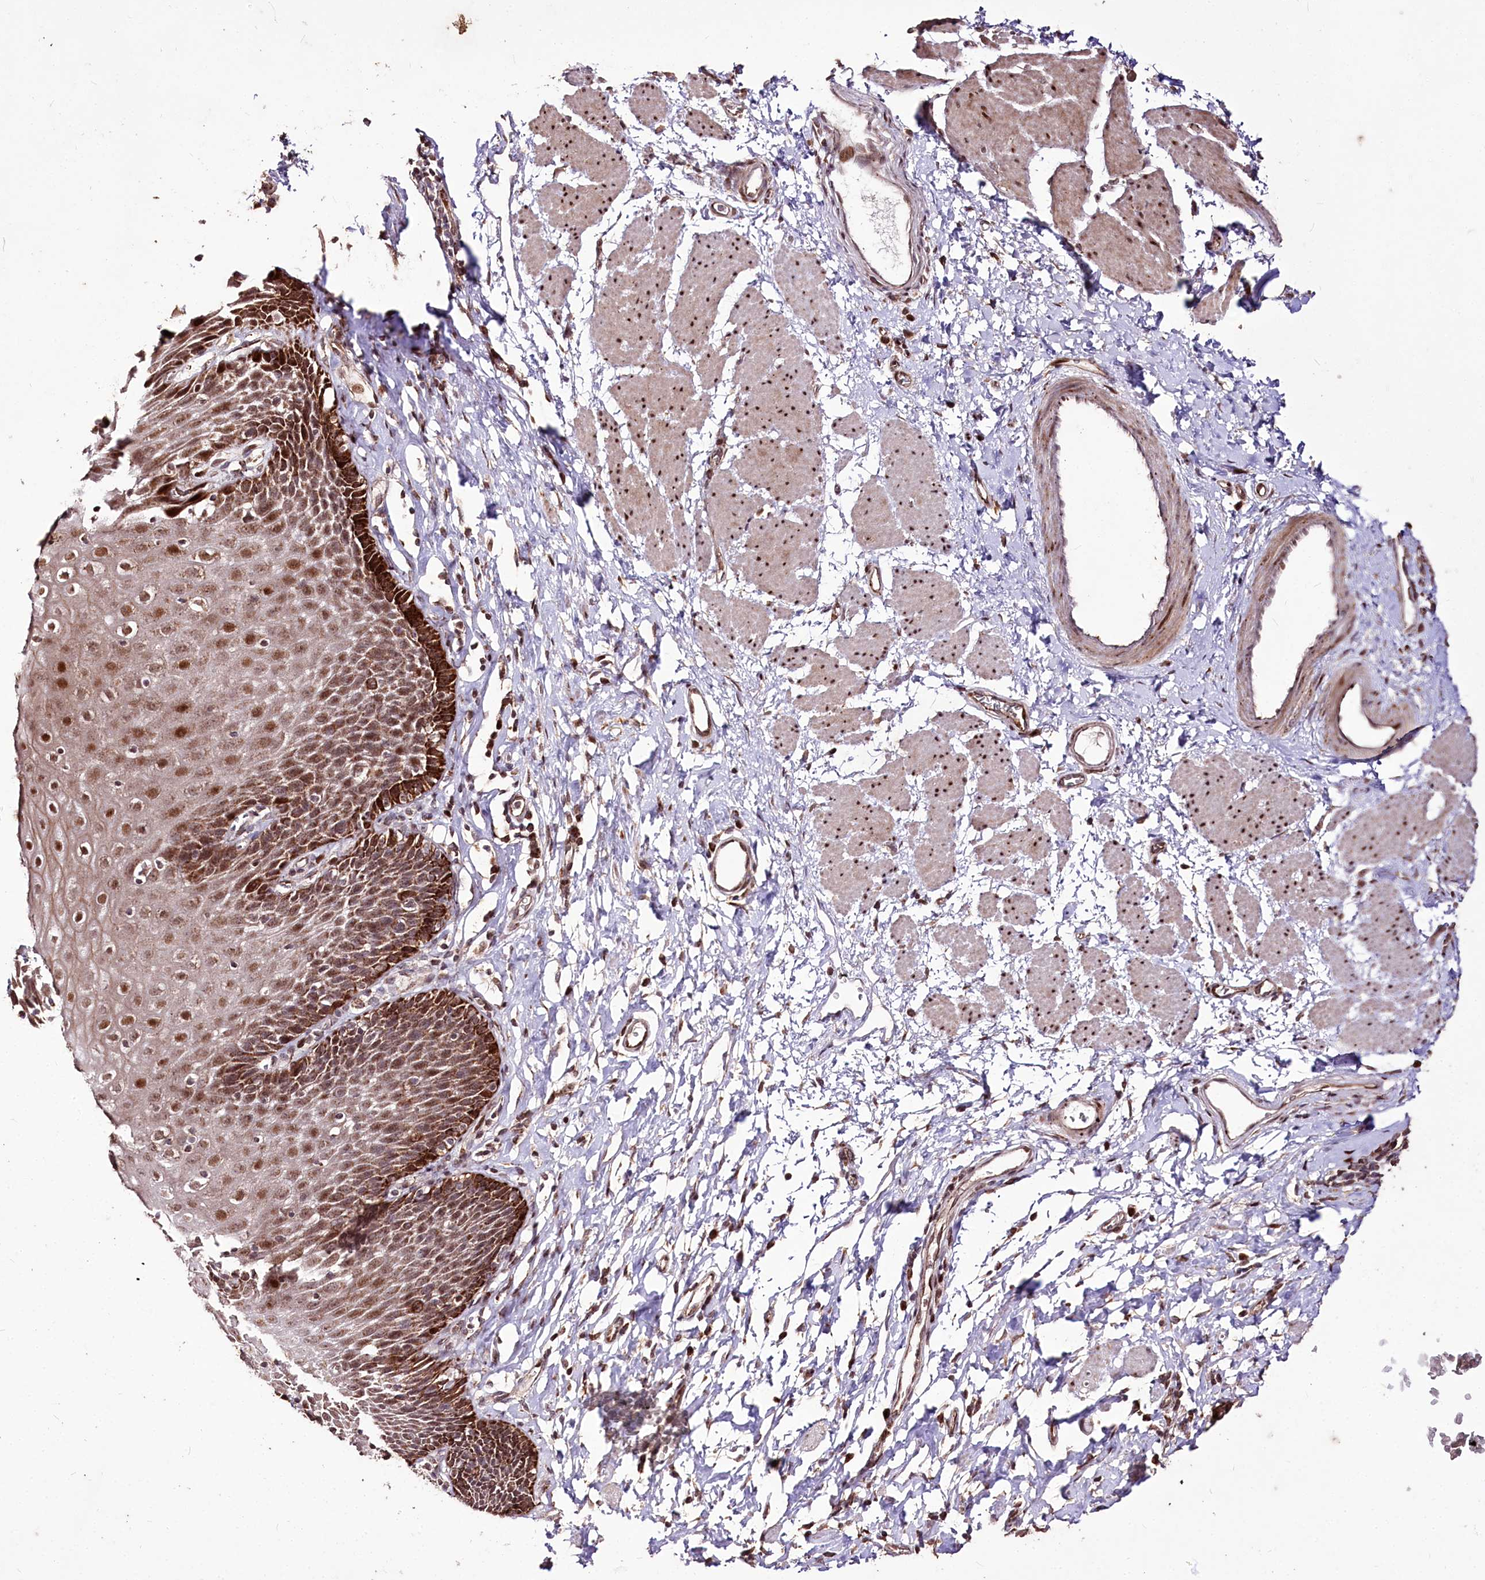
{"staining": {"intensity": "strong", "quantity": "25%-75%", "location": "cytoplasmic/membranous,nuclear"}, "tissue": "esophagus", "cell_type": "Squamous epithelial cells", "image_type": "normal", "snomed": [{"axis": "morphology", "description": "Normal tissue, NOS"}, {"axis": "topography", "description": "Esophagus"}], "caption": "Esophagus stained with DAB (3,3'-diaminobenzidine) immunohistochemistry reveals high levels of strong cytoplasmic/membranous,nuclear staining in about 25%-75% of squamous epithelial cells. (brown staining indicates protein expression, while blue staining denotes nuclei).", "gene": "CARD19", "patient": {"sex": "female", "age": 61}}